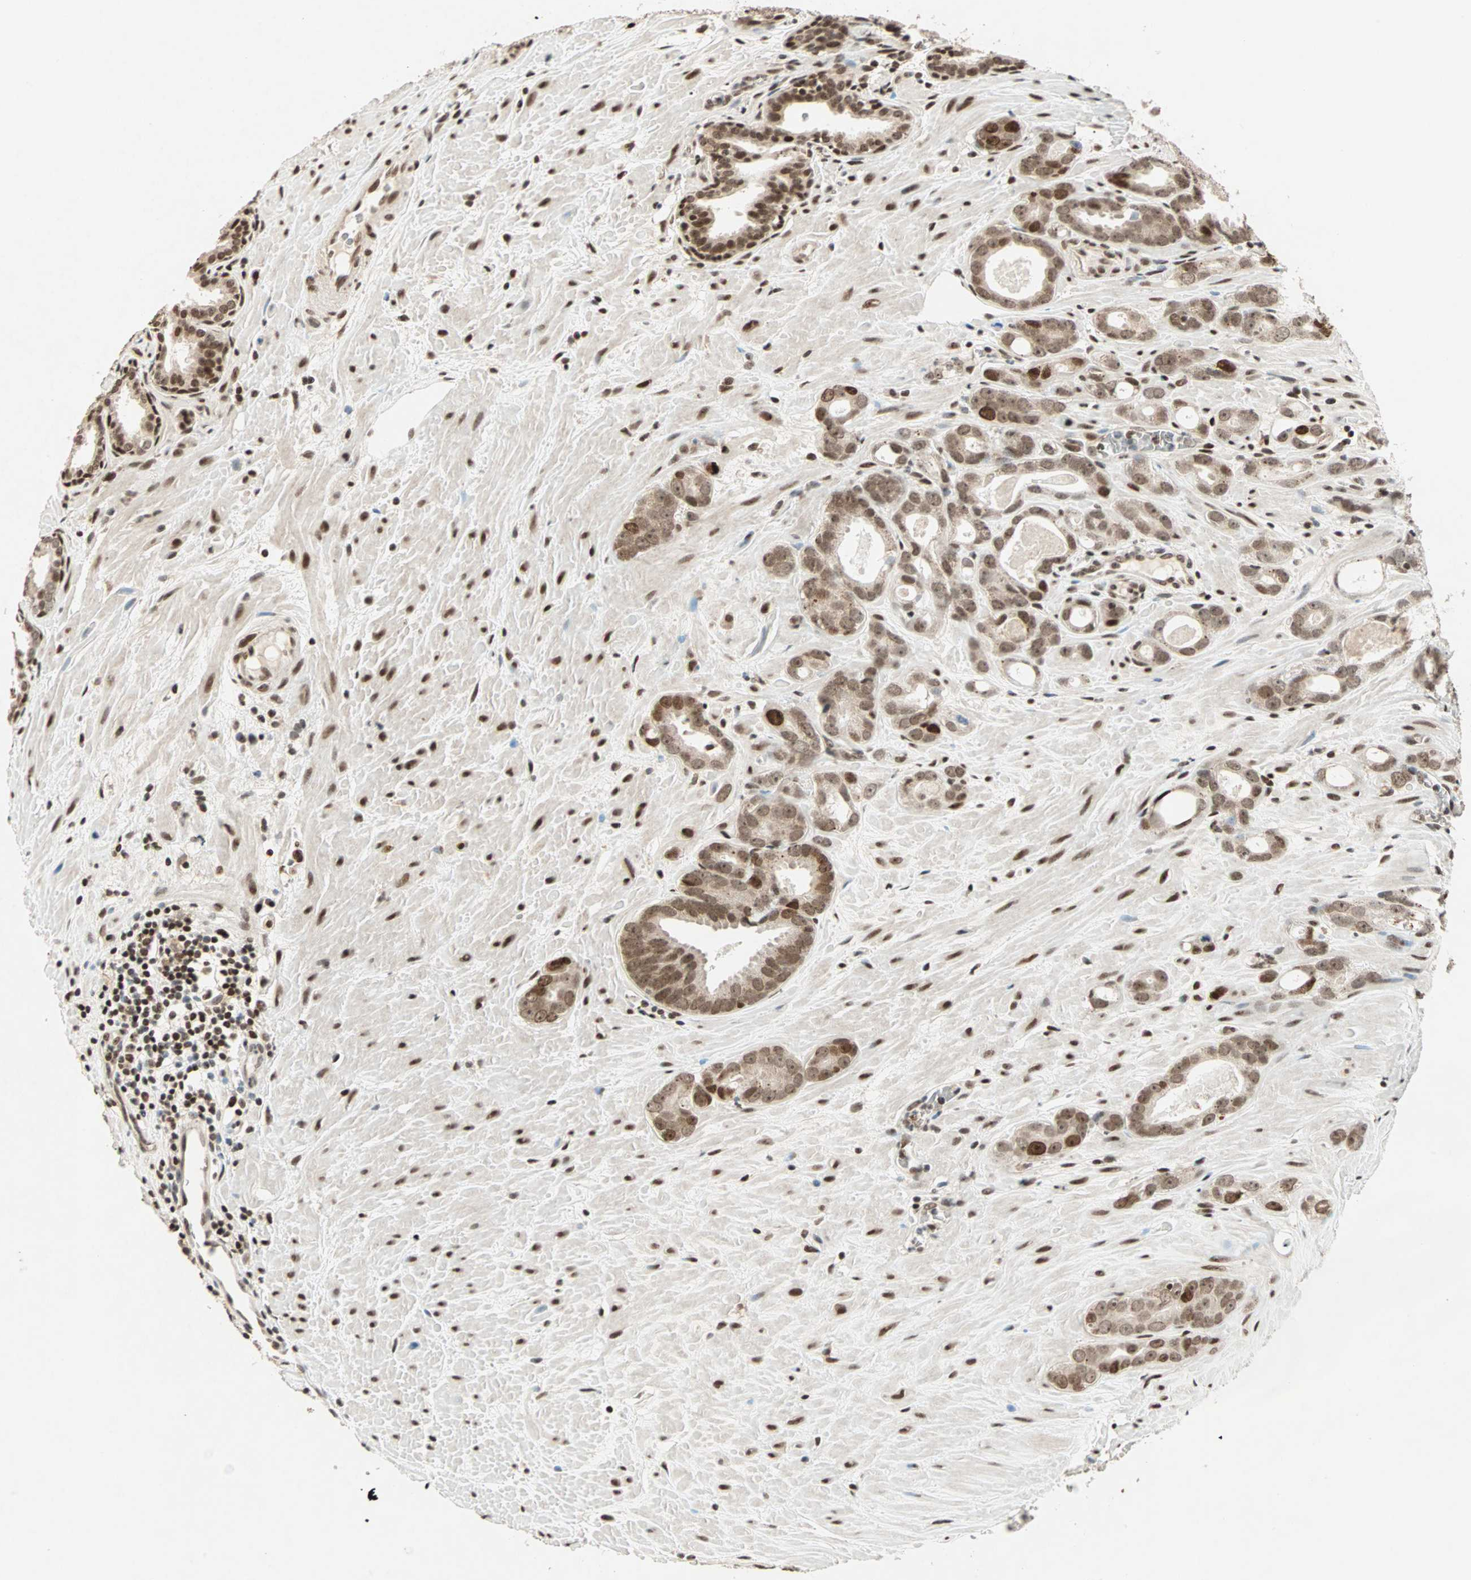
{"staining": {"intensity": "moderate", "quantity": ">75%", "location": "nuclear"}, "tissue": "prostate cancer", "cell_type": "Tumor cells", "image_type": "cancer", "snomed": [{"axis": "morphology", "description": "Adenocarcinoma, Low grade"}, {"axis": "topography", "description": "Prostate"}], "caption": "Prostate cancer (low-grade adenocarcinoma) tissue shows moderate nuclear staining in approximately >75% of tumor cells, visualized by immunohistochemistry.", "gene": "MDC1", "patient": {"sex": "male", "age": 57}}